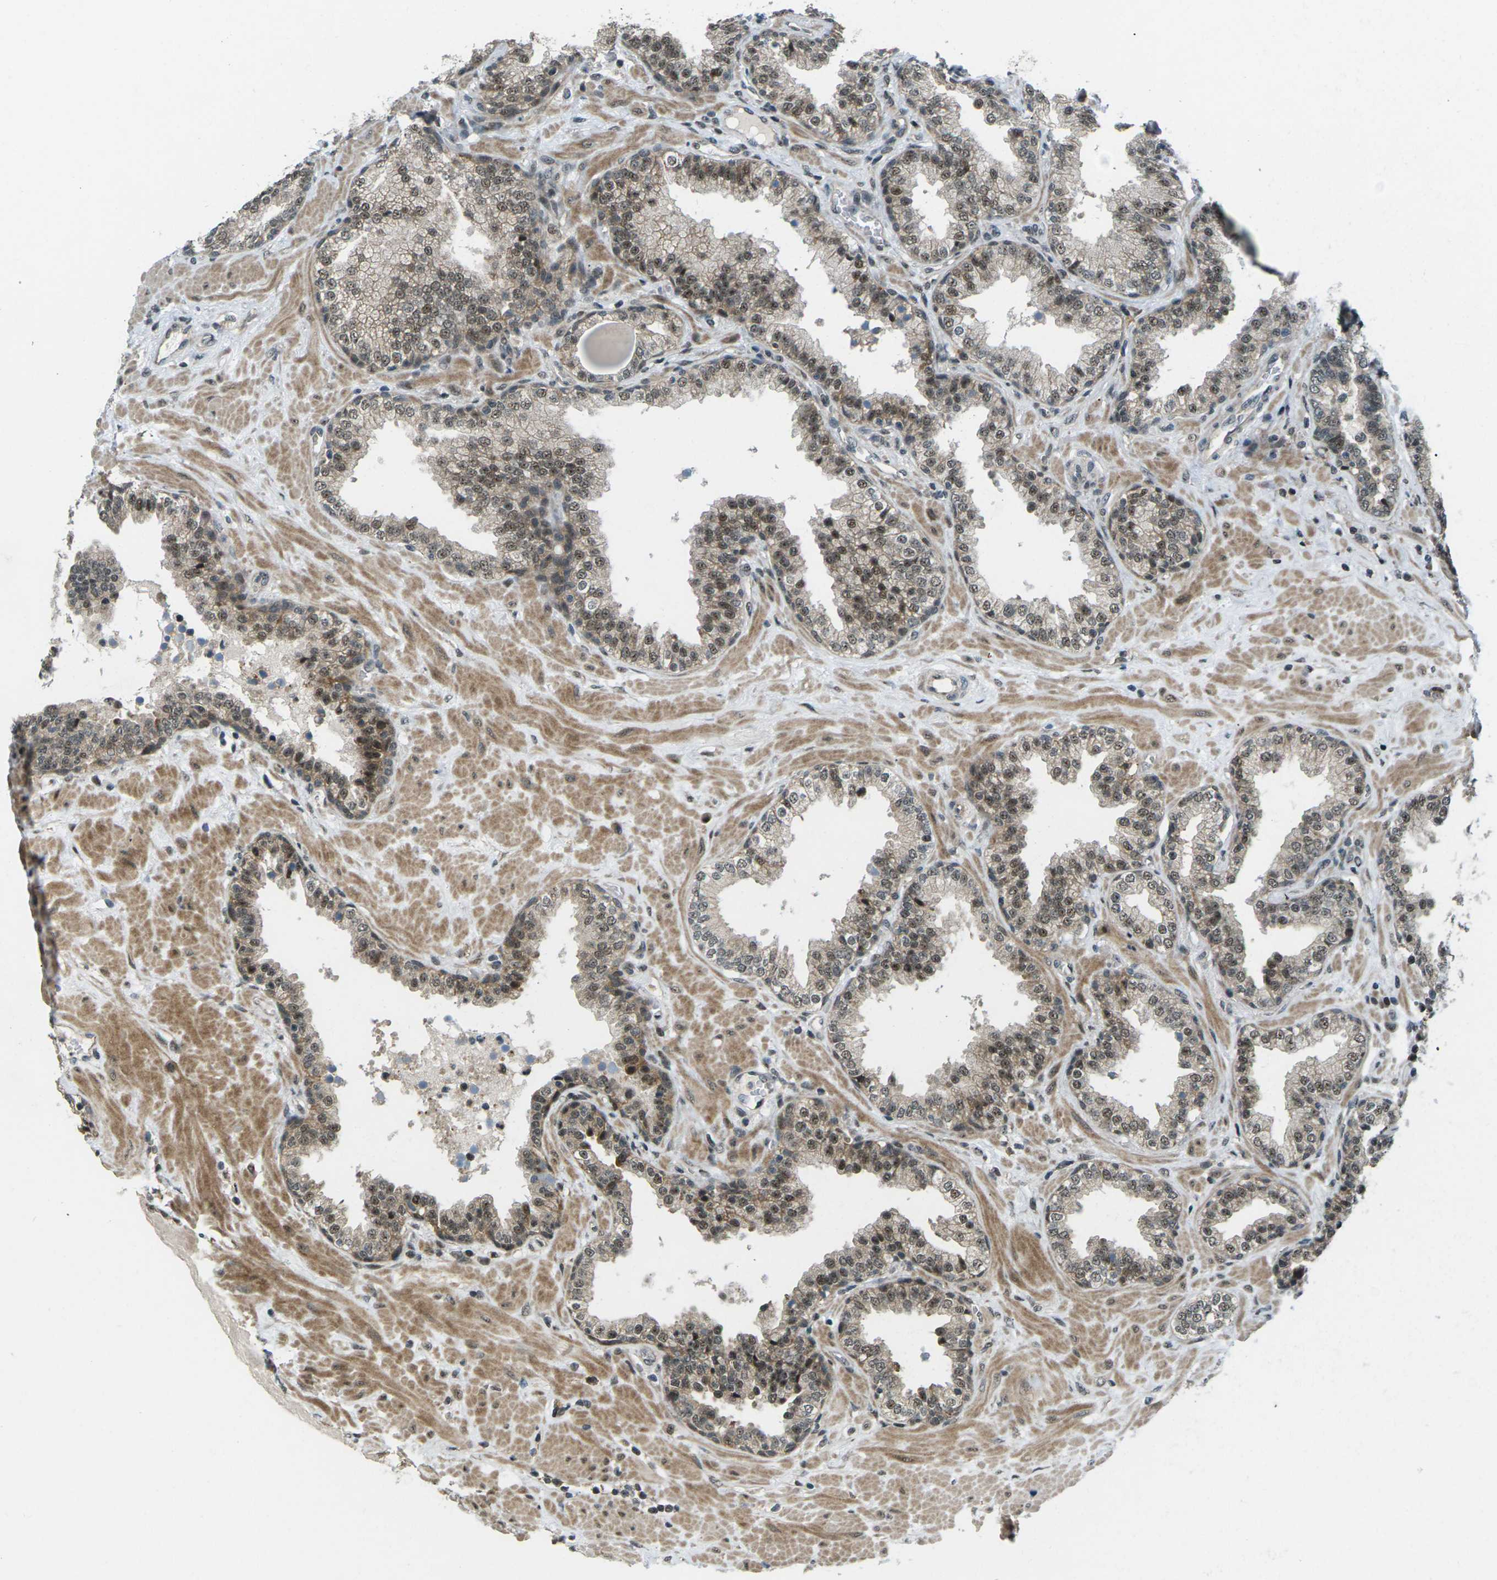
{"staining": {"intensity": "moderate", "quantity": "25%-75%", "location": "nuclear"}, "tissue": "prostate", "cell_type": "Glandular cells", "image_type": "normal", "snomed": [{"axis": "morphology", "description": "Normal tissue, NOS"}, {"axis": "topography", "description": "Prostate"}], "caption": "Immunohistochemistry (IHC) image of normal prostate stained for a protein (brown), which displays medium levels of moderate nuclear expression in about 25%-75% of glandular cells.", "gene": "UBE2S", "patient": {"sex": "male", "age": 51}}